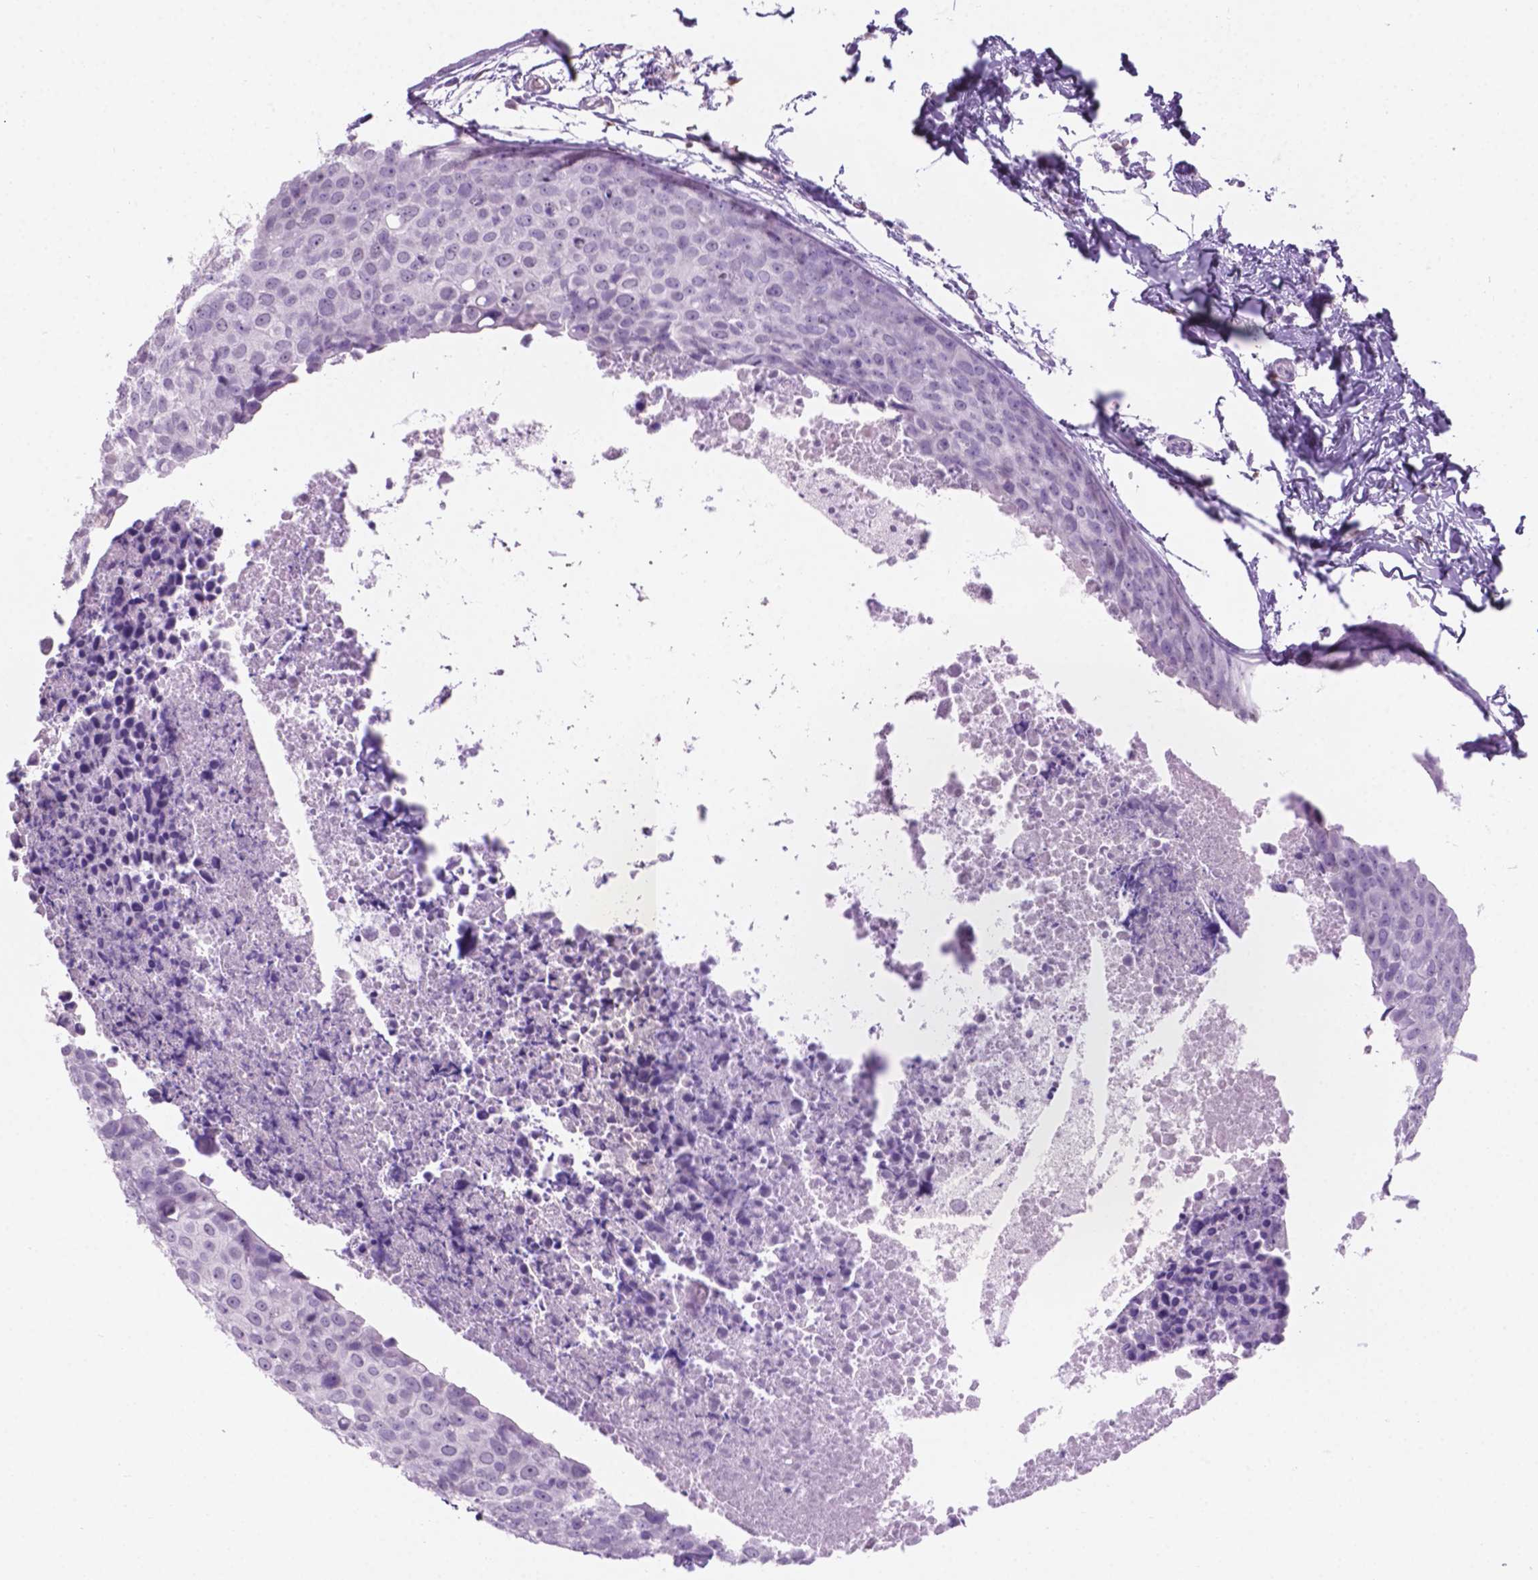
{"staining": {"intensity": "negative", "quantity": "none", "location": "none"}, "tissue": "breast cancer", "cell_type": "Tumor cells", "image_type": "cancer", "snomed": [{"axis": "morphology", "description": "Duct carcinoma"}, {"axis": "topography", "description": "Breast"}], "caption": "High power microscopy image of an immunohistochemistry micrograph of breast invasive ductal carcinoma, revealing no significant positivity in tumor cells.", "gene": "GRIN2B", "patient": {"sex": "female", "age": 38}}